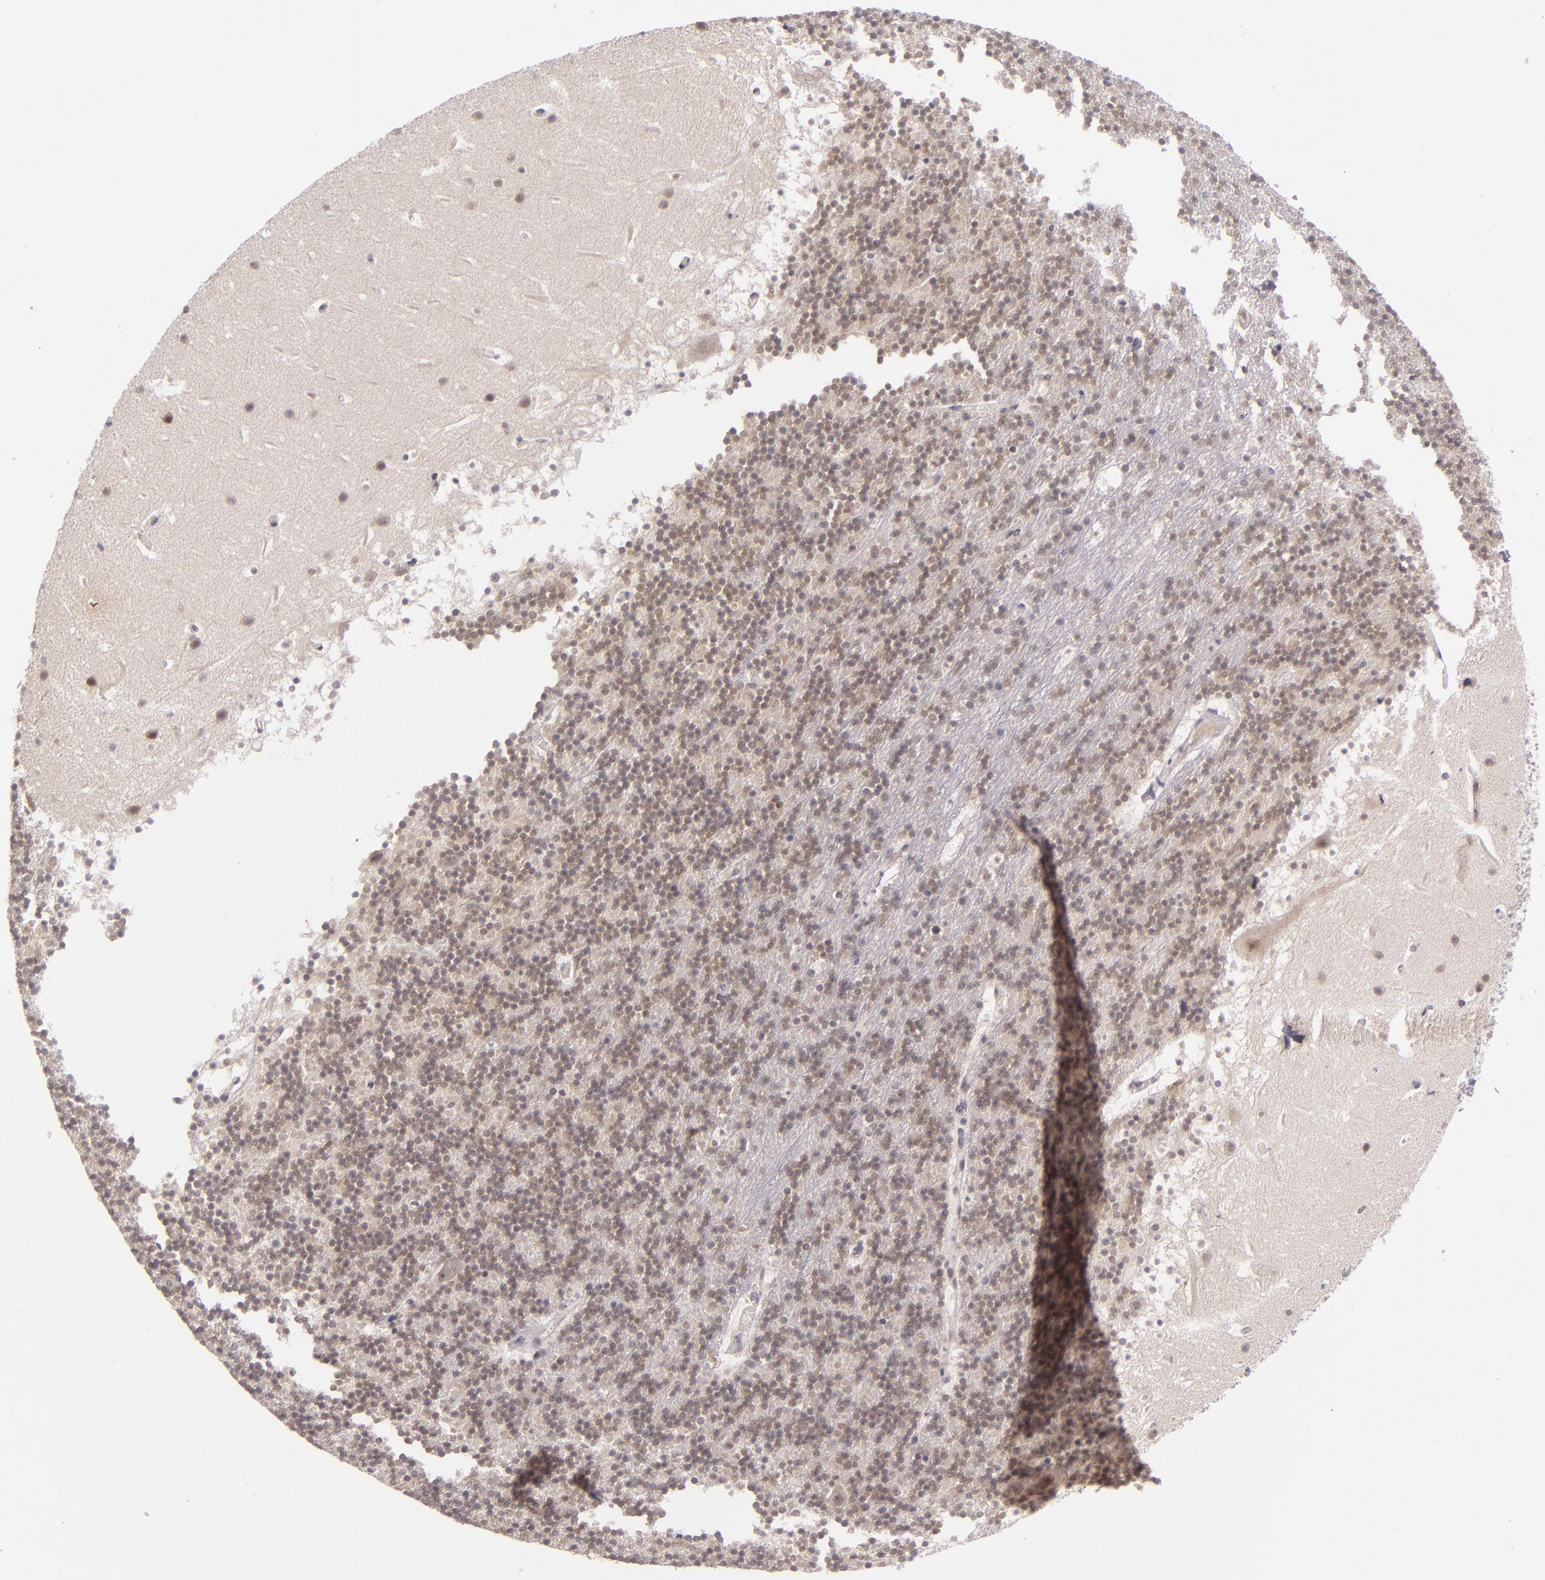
{"staining": {"intensity": "negative", "quantity": "none", "location": "none"}, "tissue": "cerebellum", "cell_type": "Cells in granular layer", "image_type": "normal", "snomed": [{"axis": "morphology", "description": "Normal tissue, NOS"}, {"axis": "topography", "description": "Cerebellum"}], "caption": "The image reveals no staining of cells in granular layer in unremarkable cerebellum.", "gene": "CSE1L", "patient": {"sex": "male", "age": 45}}